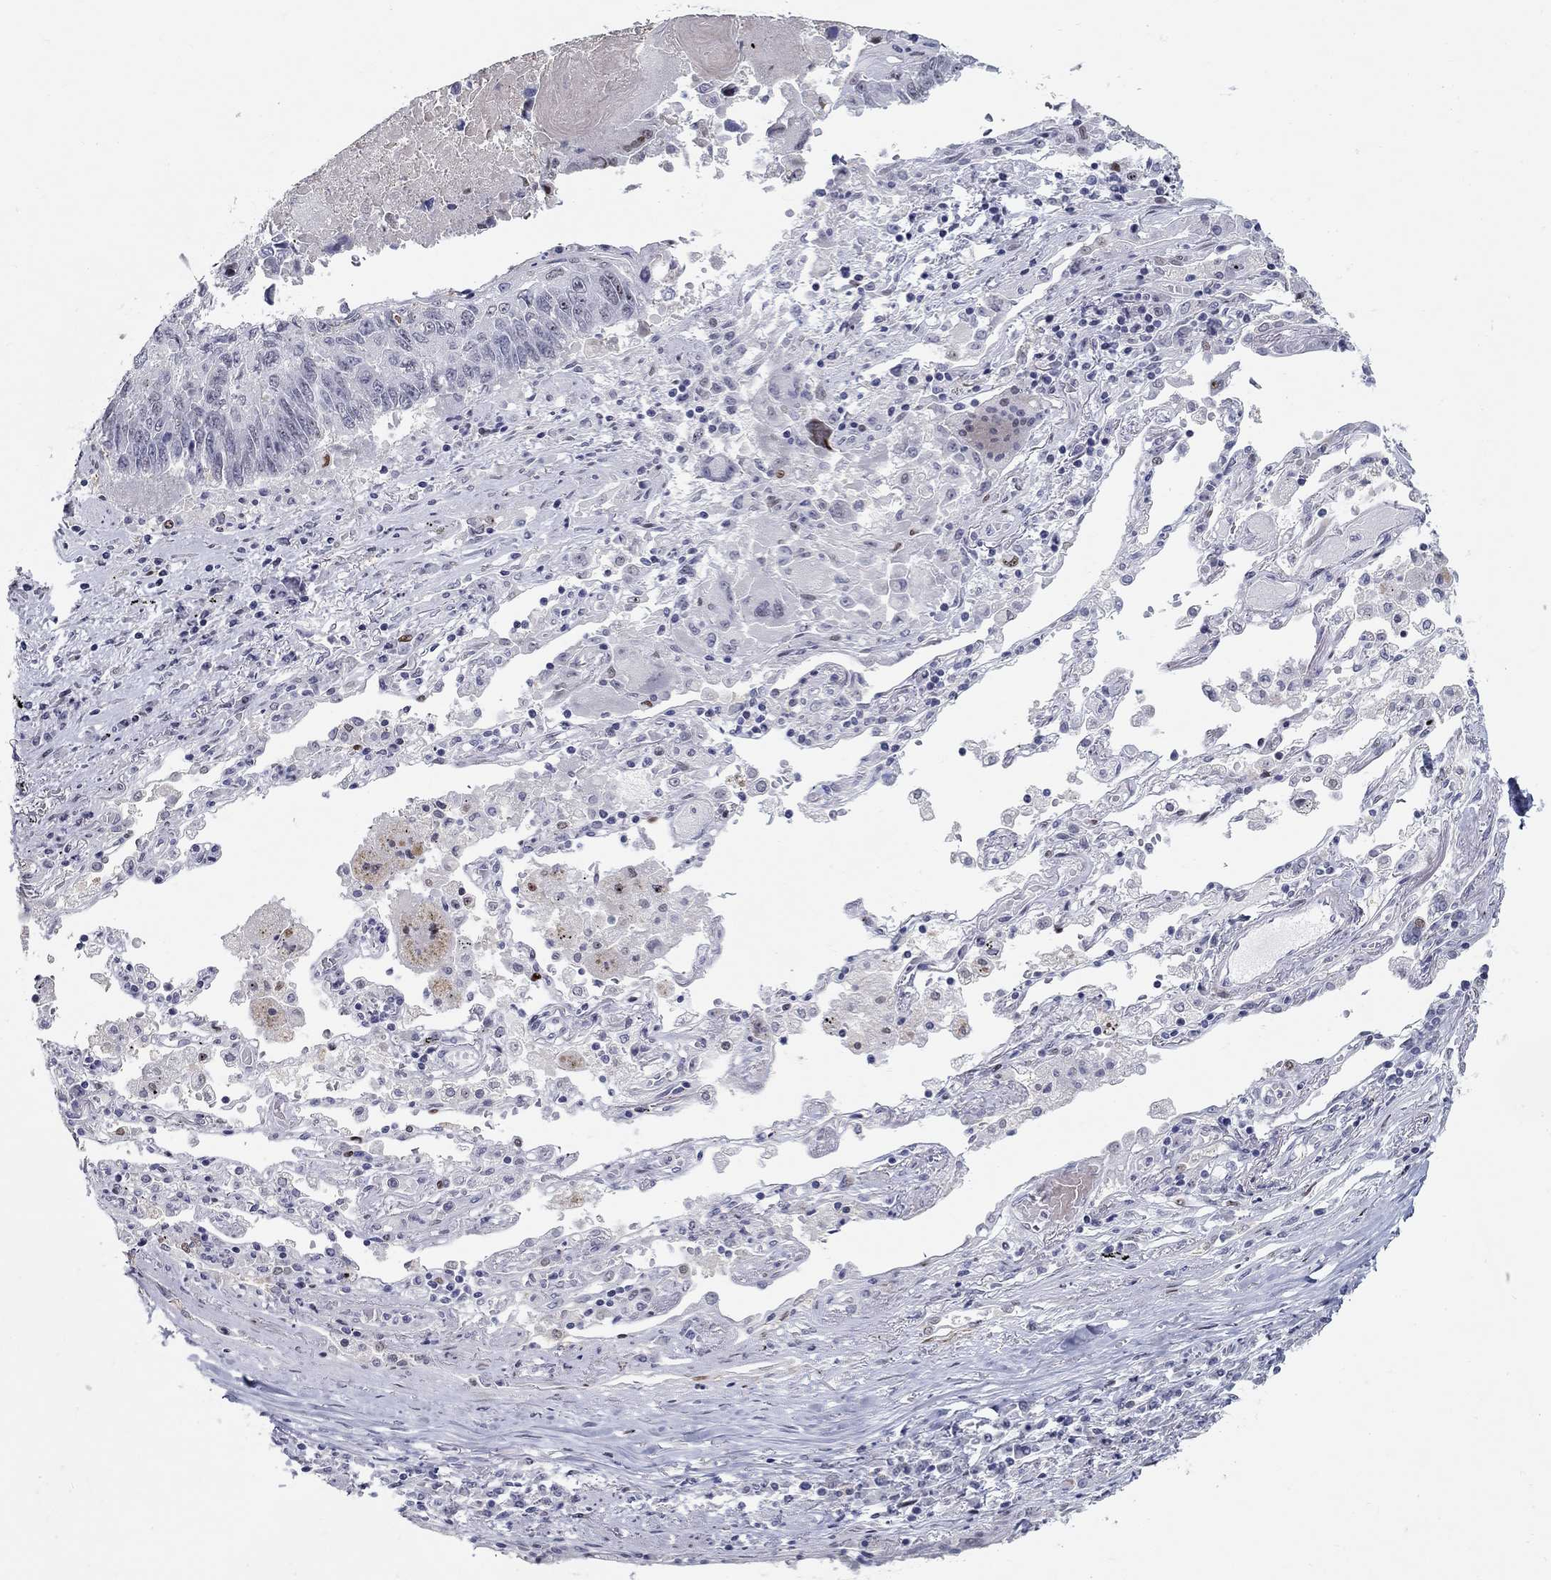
{"staining": {"intensity": "negative", "quantity": "none", "location": "none"}, "tissue": "lung cancer", "cell_type": "Tumor cells", "image_type": "cancer", "snomed": [{"axis": "morphology", "description": "Squamous cell carcinoma, NOS"}, {"axis": "topography", "description": "Lung"}], "caption": "Lung squamous cell carcinoma stained for a protein using immunohistochemistry demonstrates no positivity tumor cells.", "gene": "RAPGEF5", "patient": {"sex": "male", "age": 73}}